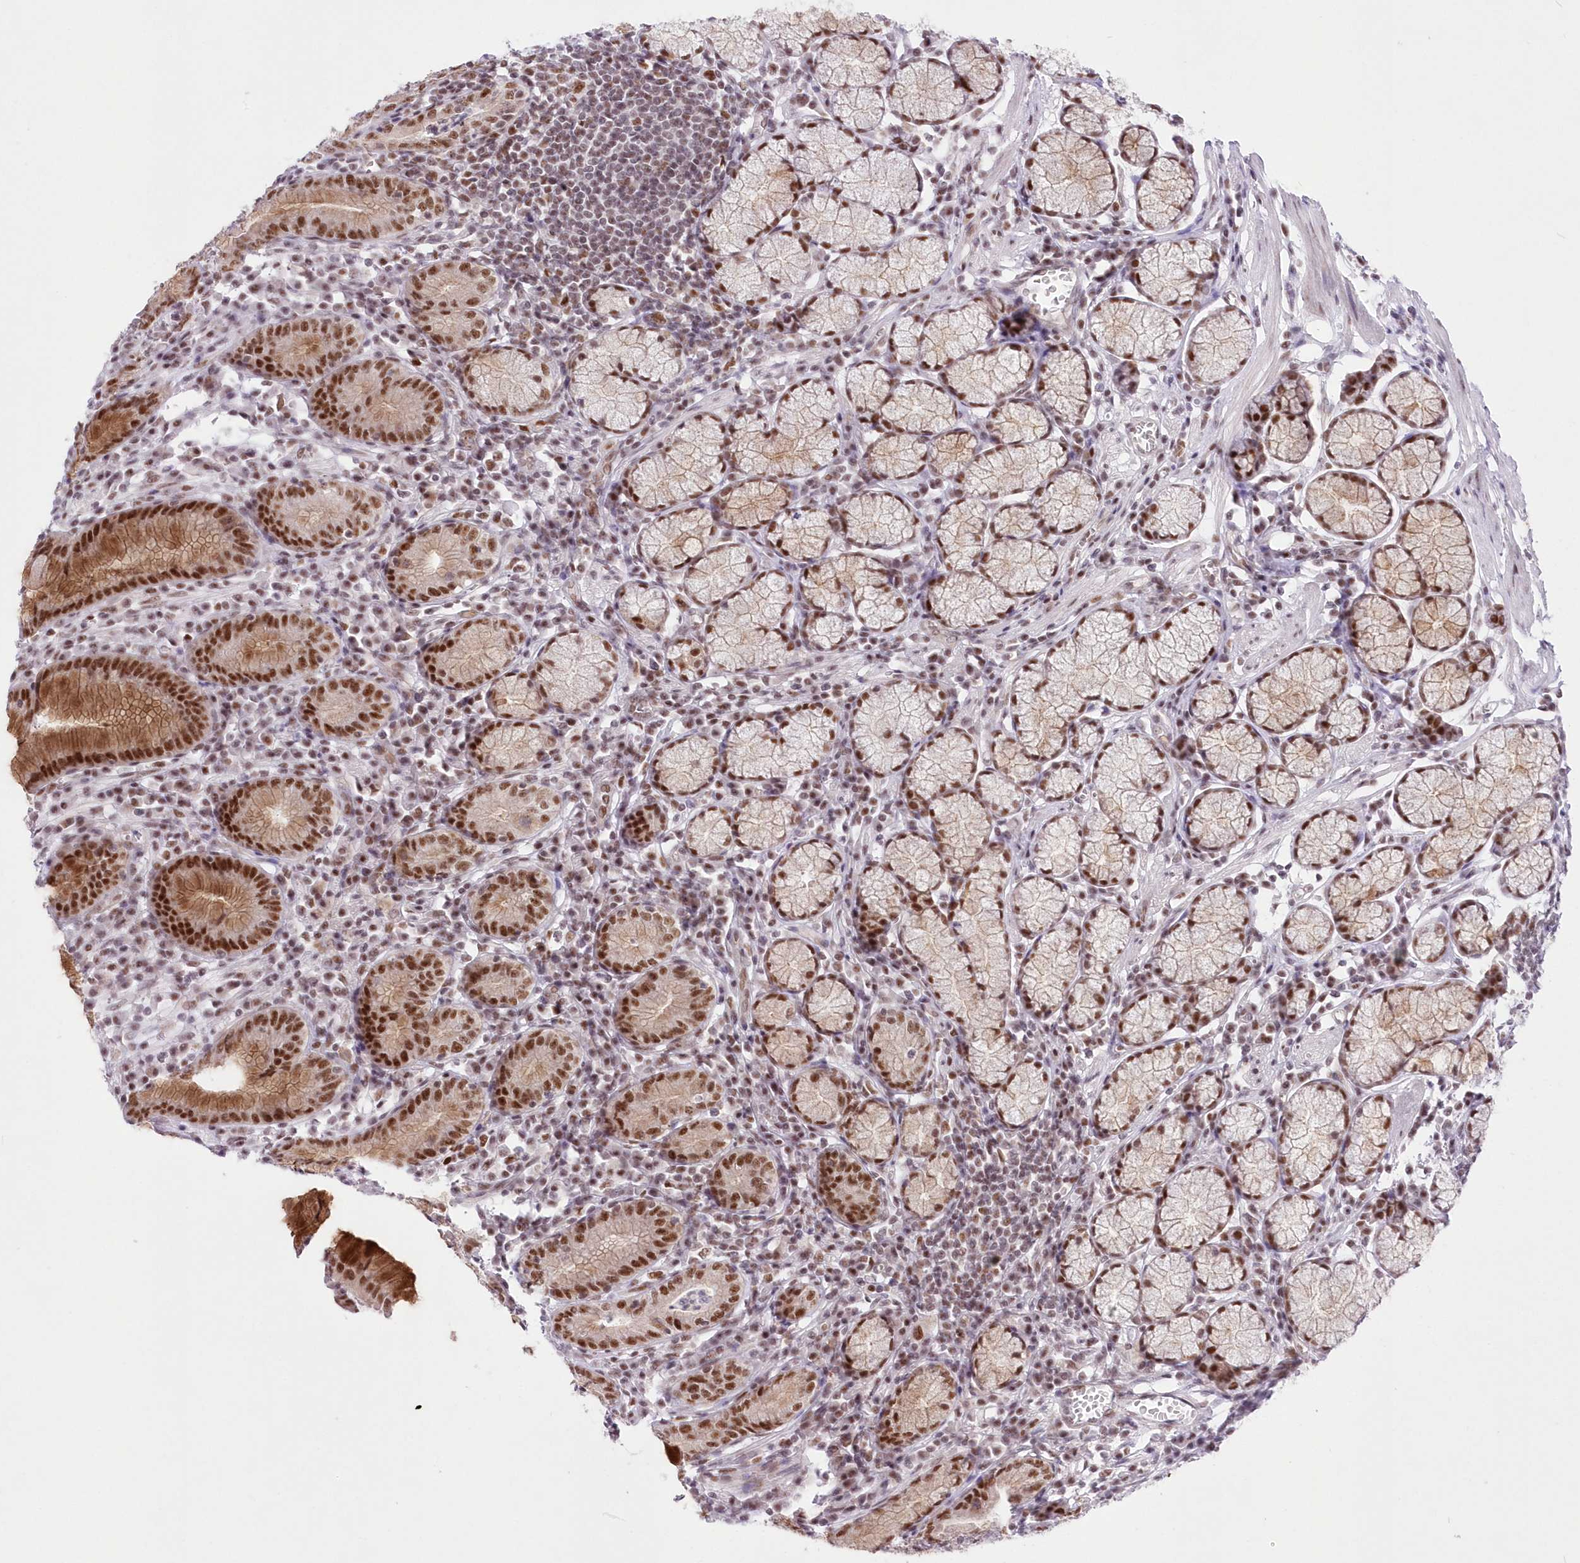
{"staining": {"intensity": "strong", "quantity": ">75%", "location": "cytoplasmic/membranous,nuclear"}, "tissue": "stomach", "cell_type": "Glandular cells", "image_type": "normal", "snomed": [{"axis": "morphology", "description": "Normal tissue, NOS"}, {"axis": "topography", "description": "Stomach"}], "caption": "Protein expression analysis of unremarkable stomach demonstrates strong cytoplasmic/membranous,nuclear positivity in about >75% of glandular cells.", "gene": "NSUN2", "patient": {"sex": "male", "age": 55}}